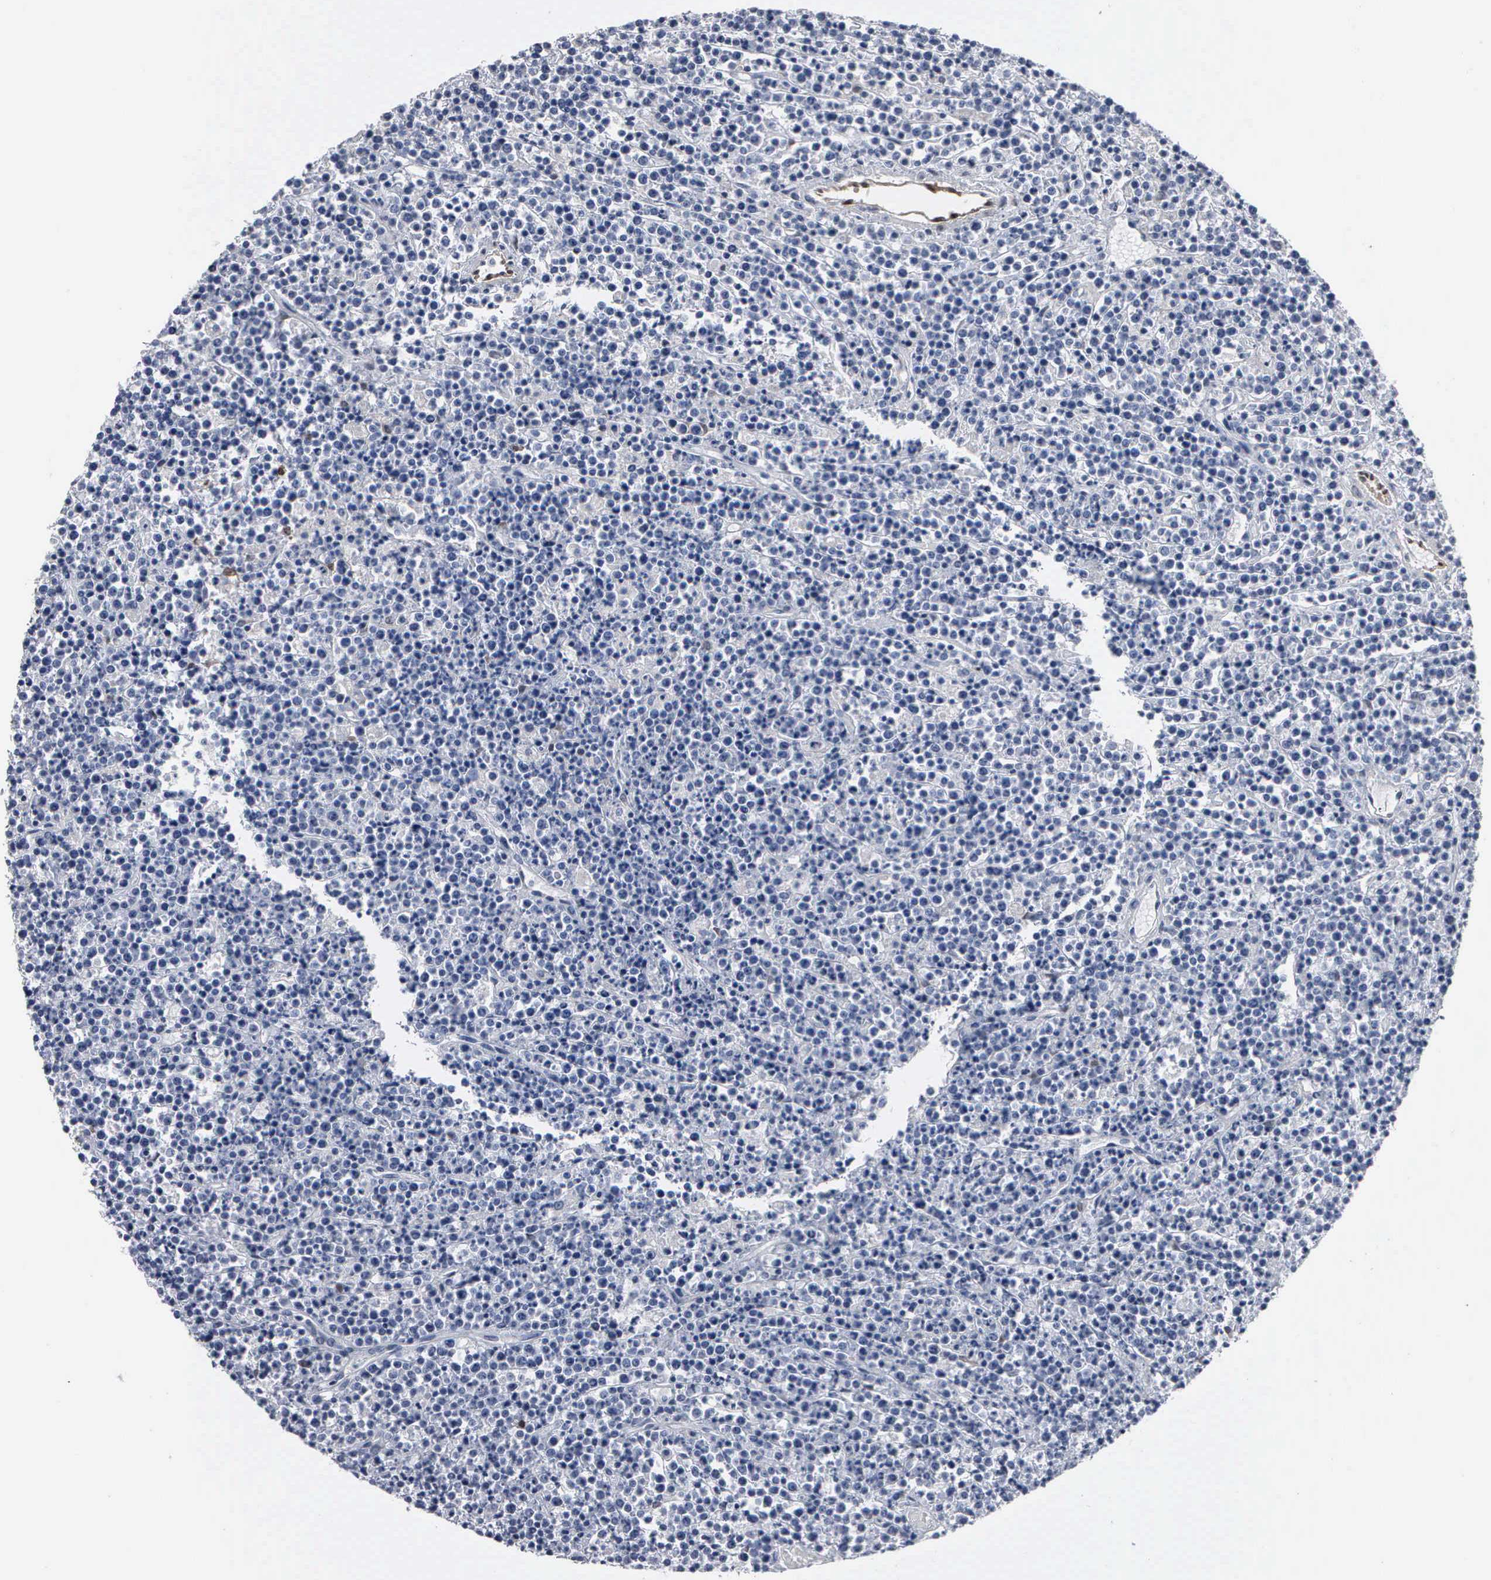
{"staining": {"intensity": "negative", "quantity": "none", "location": "none"}, "tissue": "lymphoma", "cell_type": "Tumor cells", "image_type": "cancer", "snomed": [{"axis": "morphology", "description": "Malignant lymphoma, non-Hodgkin's type, High grade"}, {"axis": "topography", "description": "Ovary"}], "caption": "DAB immunohistochemical staining of human lymphoma displays no significant positivity in tumor cells. (Stains: DAB (3,3'-diaminobenzidine) IHC with hematoxylin counter stain, Microscopy: brightfield microscopy at high magnification).", "gene": "FGF2", "patient": {"sex": "female", "age": 56}}